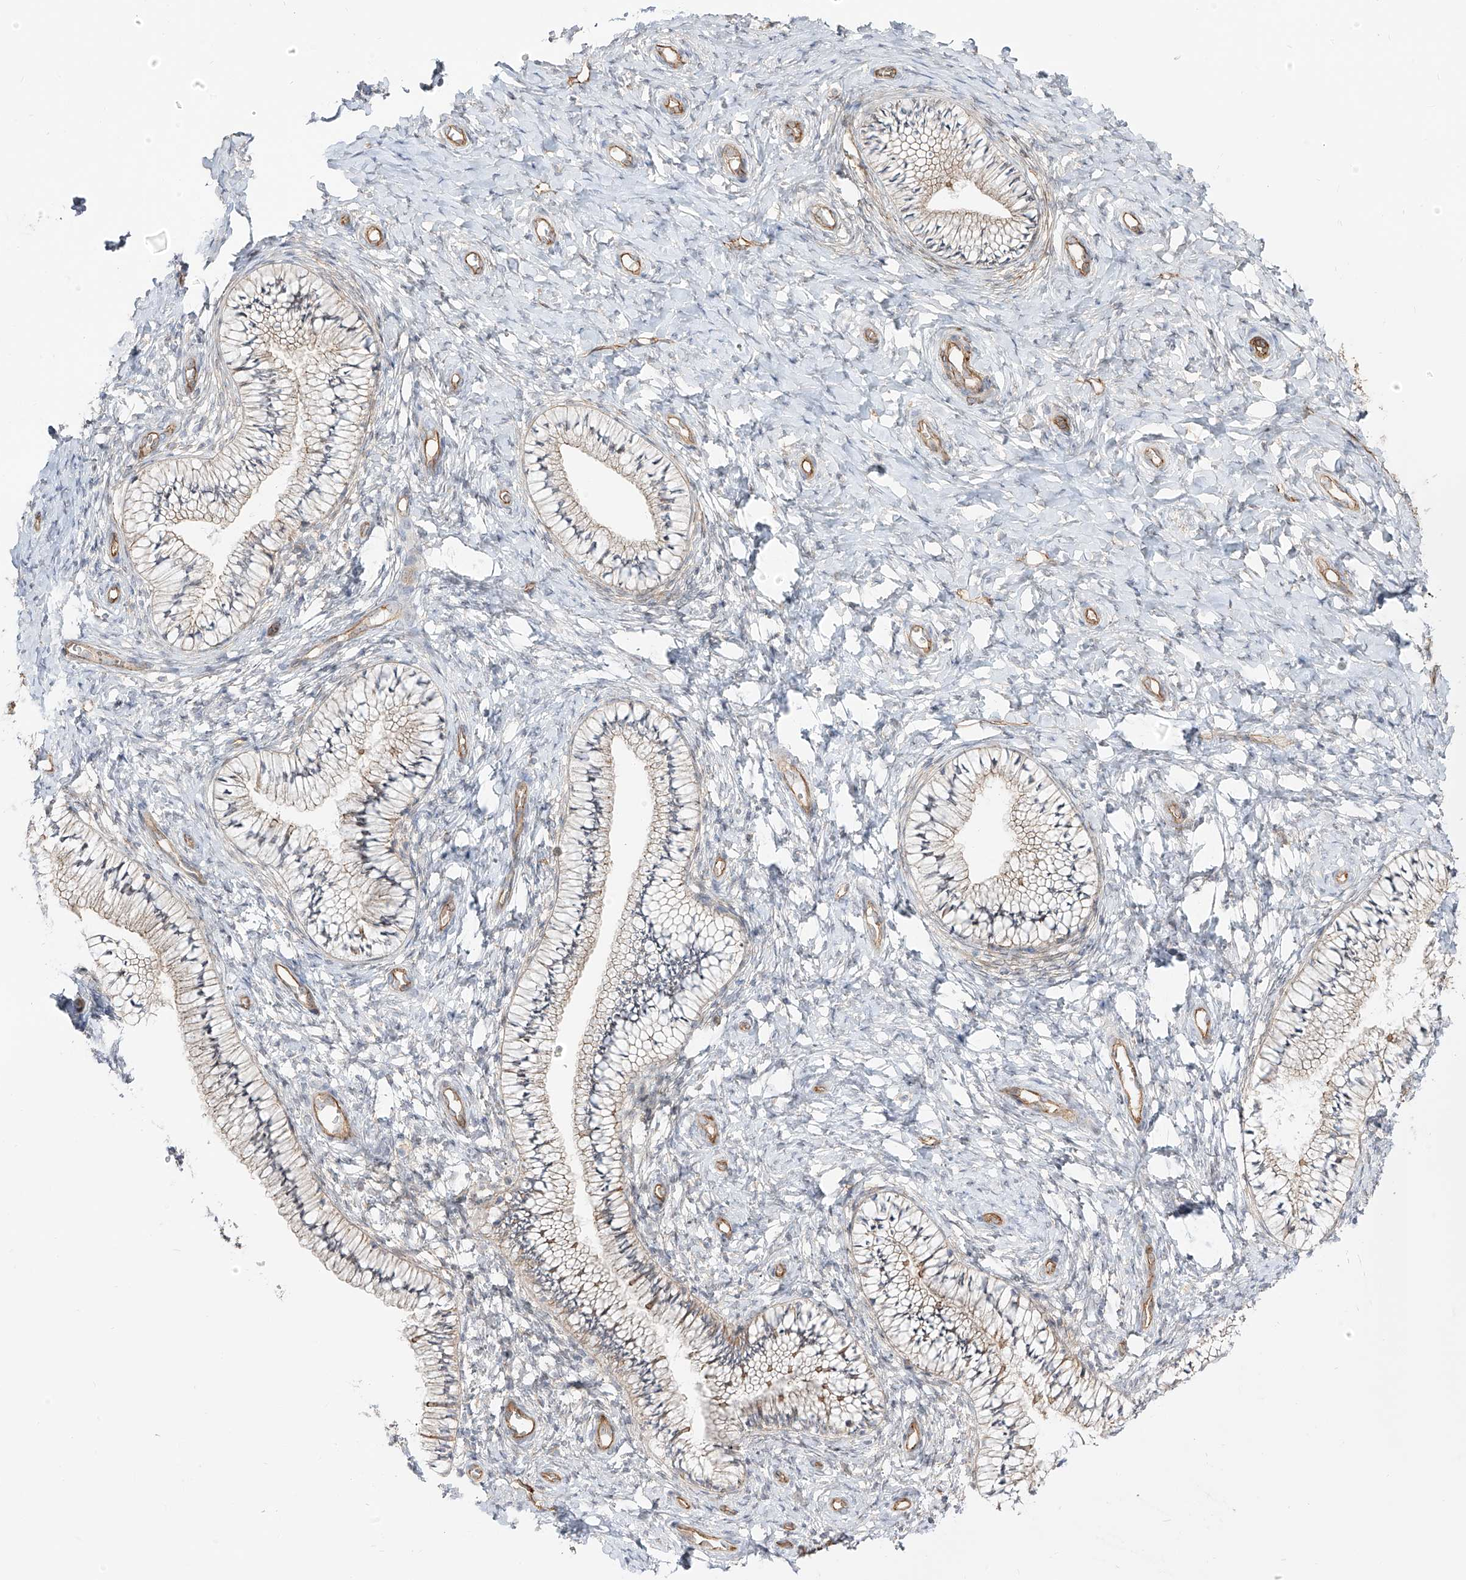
{"staining": {"intensity": "negative", "quantity": "none", "location": "none"}, "tissue": "cervix", "cell_type": "Glandular cells", "image_type": "normal", "snomed": [{"axis": "morphology", "description": "Normal tissue, NOS"}, {"axis": "topography", "description": "Cervix"}], "caption": "The micrograph reveals no staining of glandular cells in benign cervix.", "gene": "ZNF180", "patient": {"sex": "female", "age": 36}}